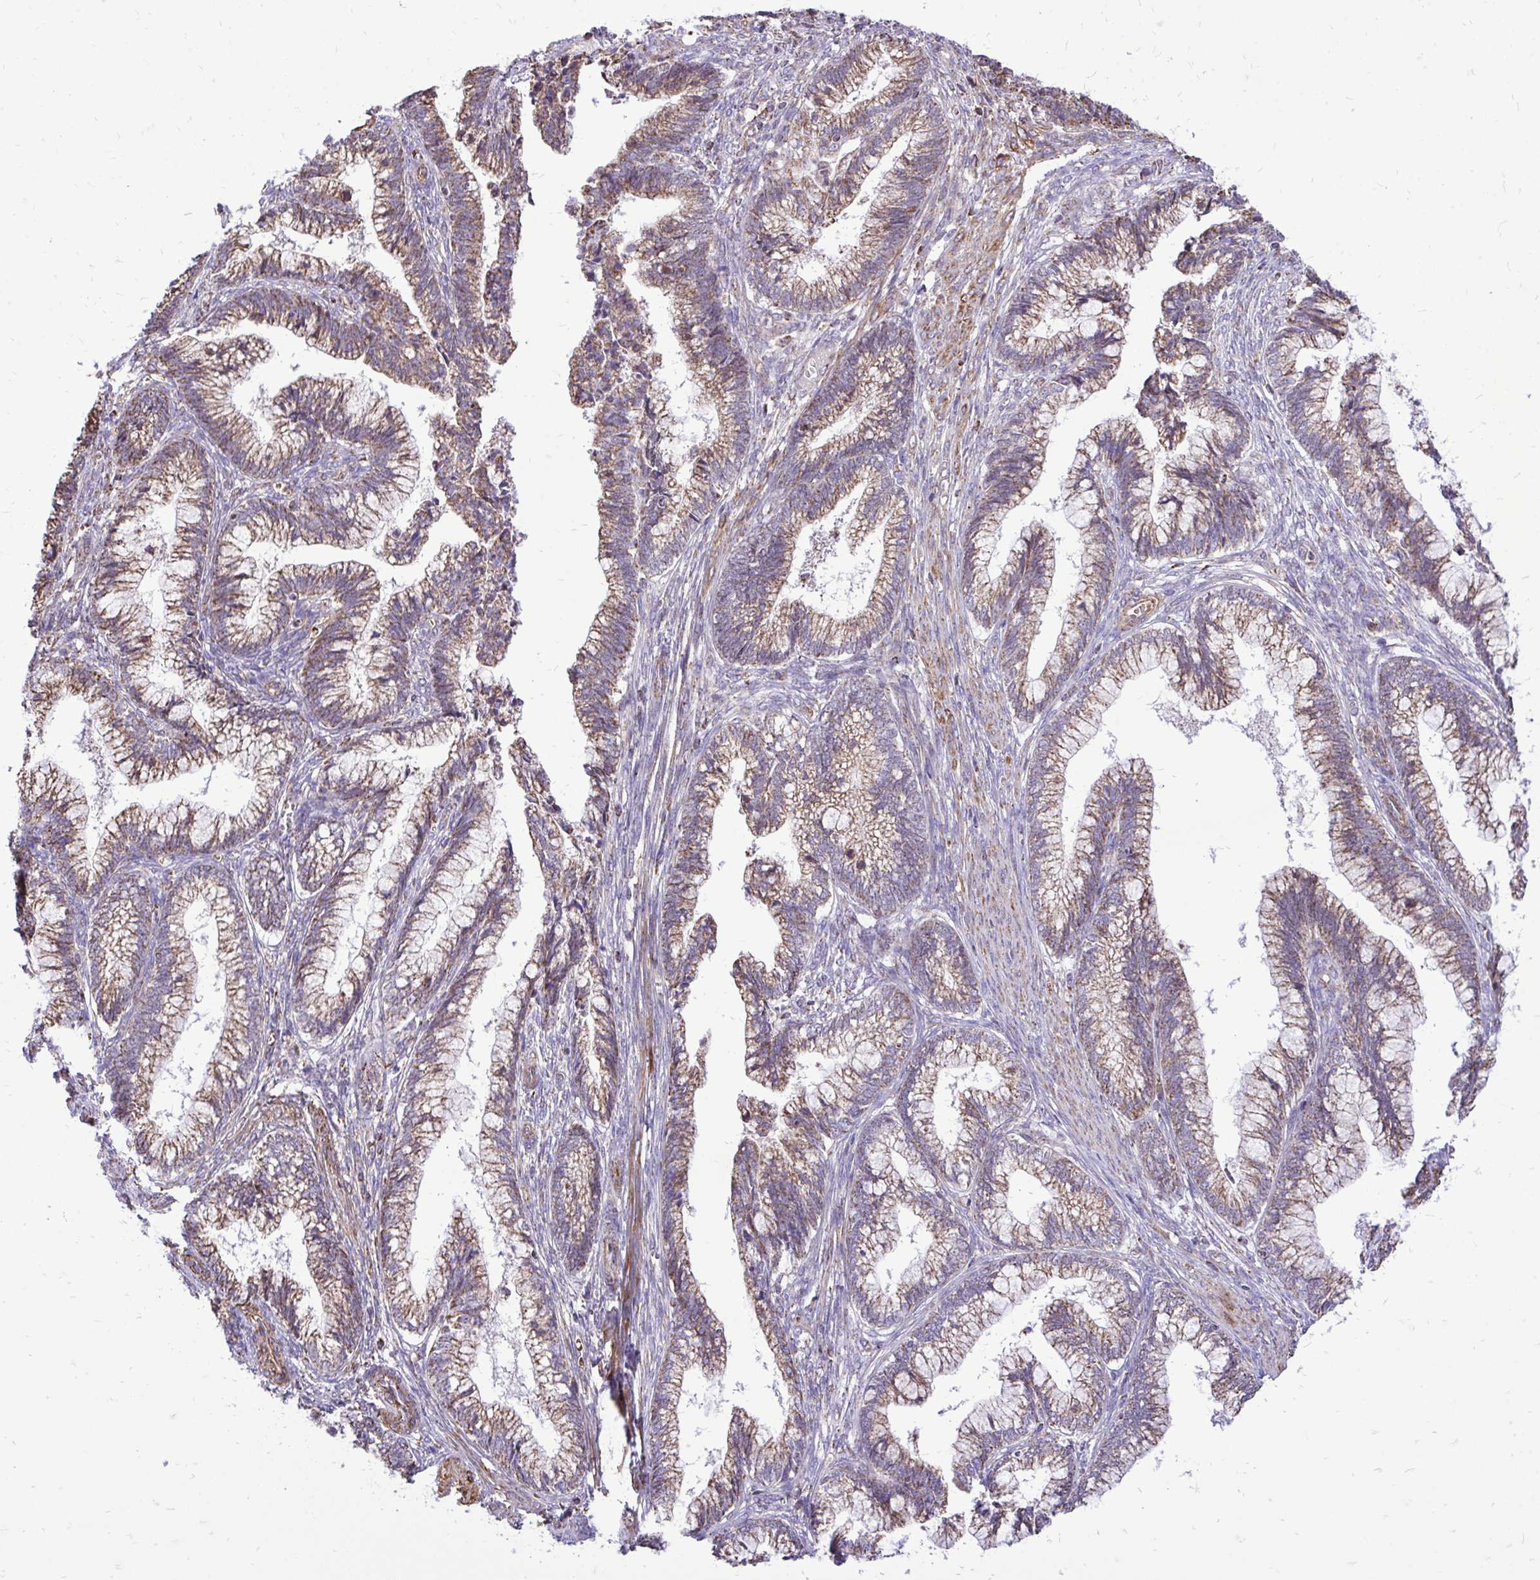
{"staining": {"intensity": "moderate", "quantity": ">75%", "location": "cytoplasmic/membranous"}, "tissue": "cervical cancer", "cell_type": "Tumor cells", "image_type": "cancer", "snomed": [{"axis": "morphology", "description": "Adenocarcinoma, NOS"}, {"axis": "topography", "description": "Cervix"}], "caption": "The image displays staining of adenocarcinoma (cervical), revealing moderate cytoplasmic/membranous protein positivity (brown color) within tumor cells.", "gene": "UBE2C", "patient": {"sex": "female", "age": 44}}